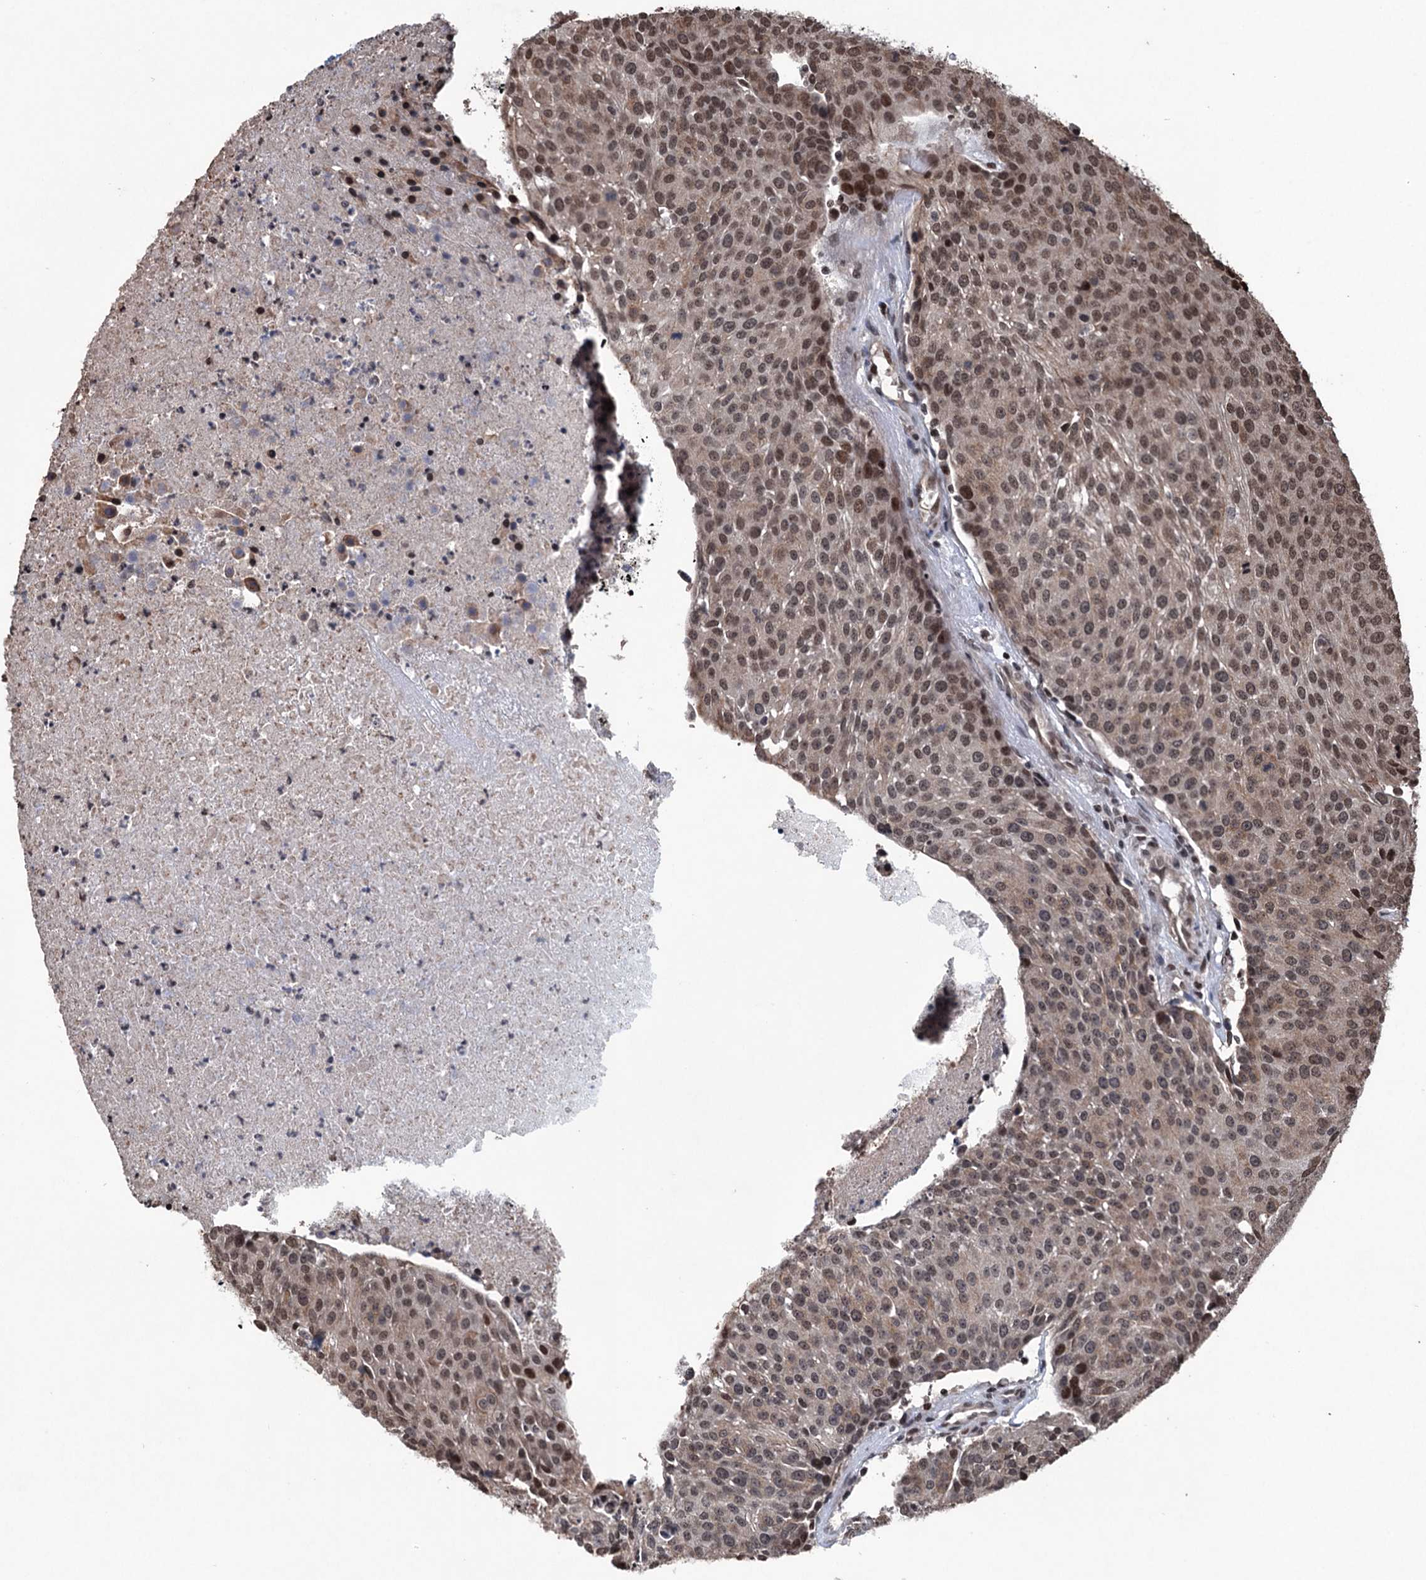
{"staining": {"intensity": "moderate", "quantity": ">75%", "location": "cytoplasmic/membranous,nuclear"}, "tissue": "urothelial cancer", "cell_type": "Tumor cells", "image_type": "cancer", "snomed": [{"axis": "morphology", "description": "Urothelial carcinoma, High grade"}, {"axis": "topography", "description": "Urinary bladder"}], "caption": "Approximately >75% of tumor cells in high-grade urothelial carcinoma show moderate cytoplasmic/membranous and nuclear protein expression as visualized by brown immunohistochemical staining.", "gene": "EYA4", "patient": {"sex": "female", "age": 85}}